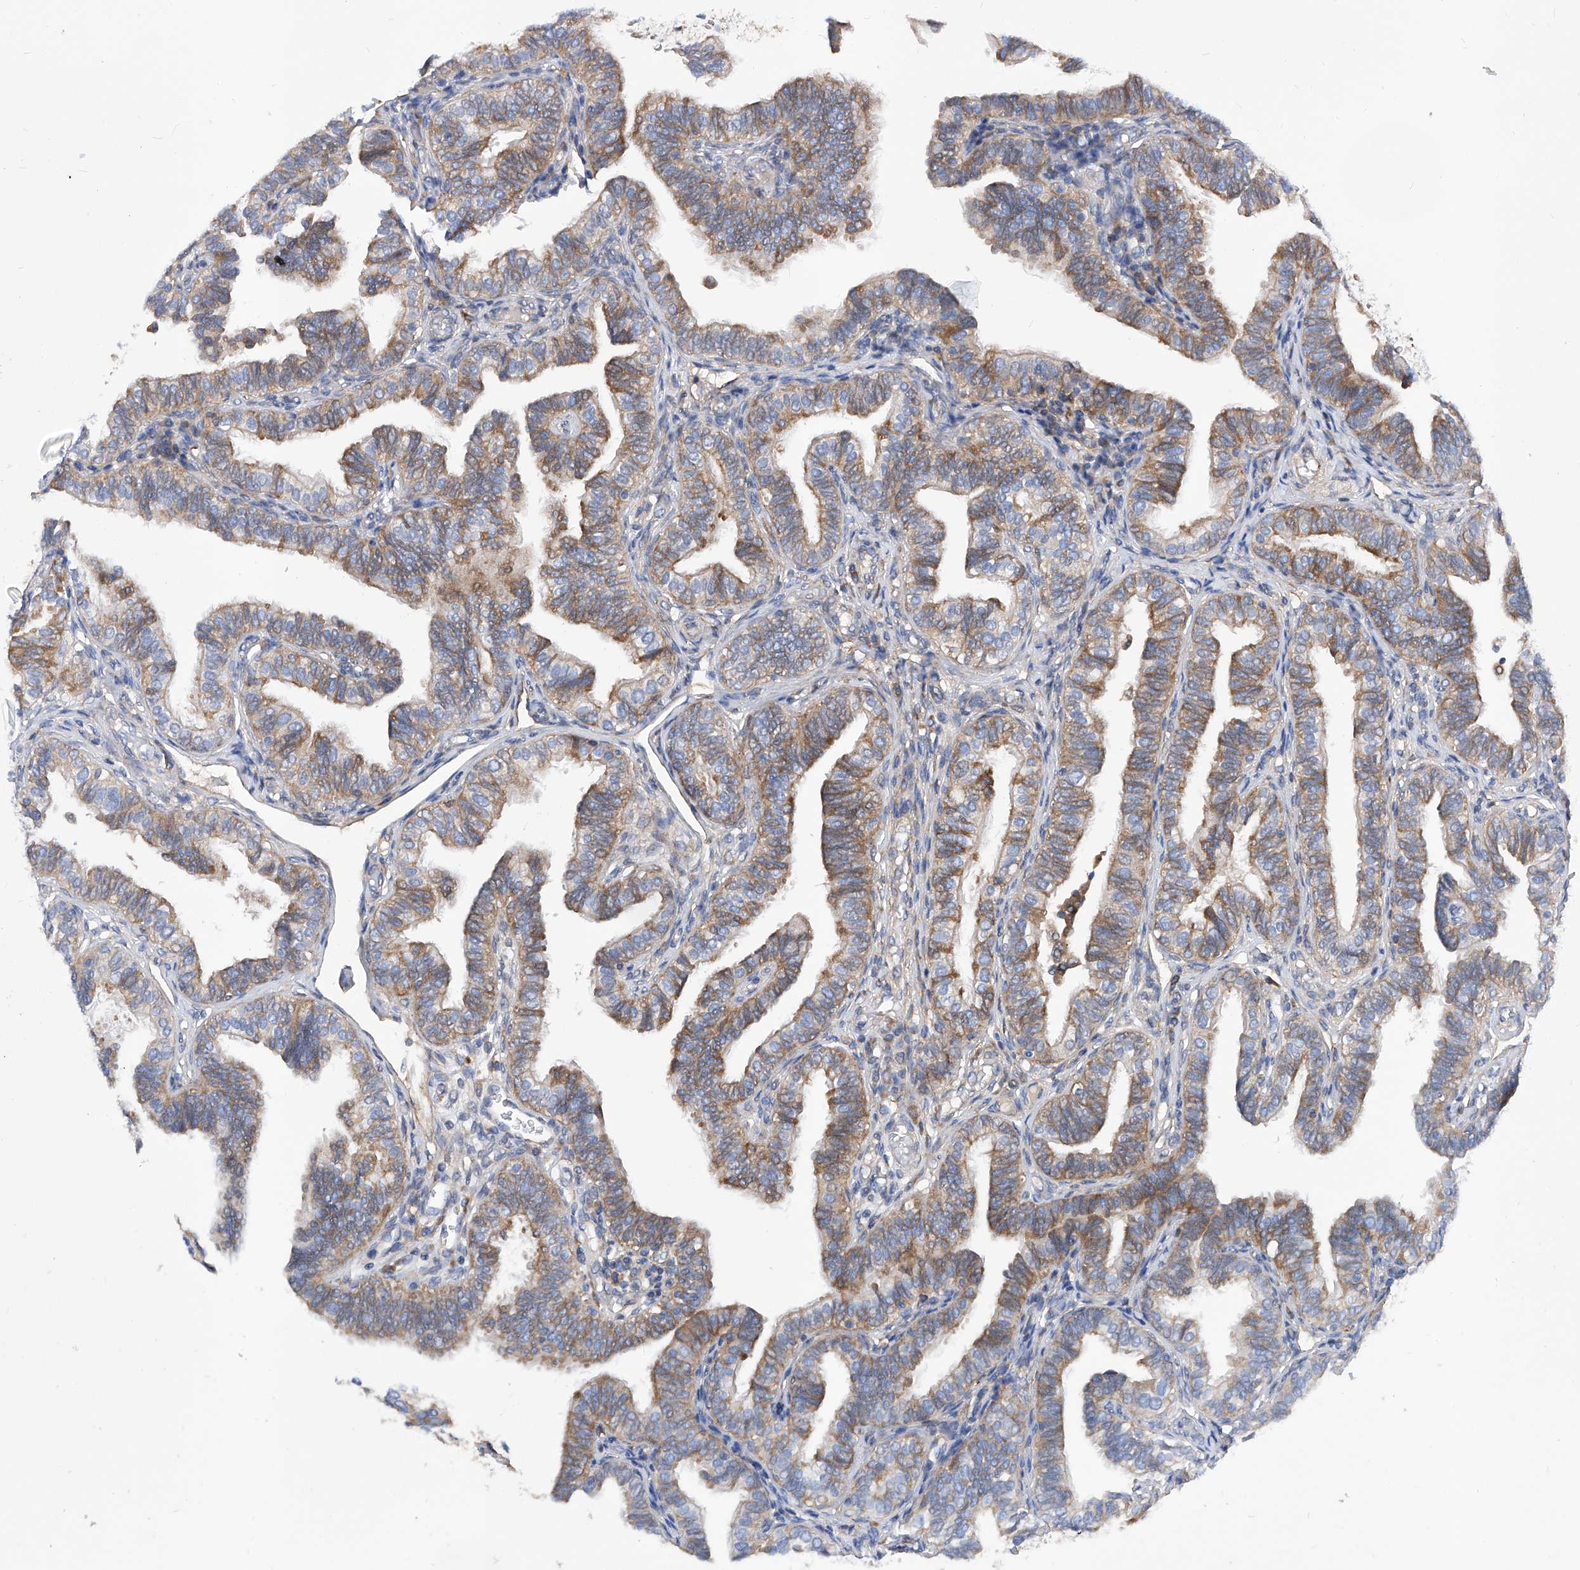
{"staining": {"intensity": "moderate", "quantity": ">75%", "location": "cytoplasmic/membranous"}, "tissue": "fallopian tube", "cell_type": "Glandular cells", "image_type": "normal", "snomed": [{"axis": "morphology", "description": "Normal tissue, NOS"}, {"axis": "topography", "description": "Fallopian tube"}], "caption": "A histopathology image of human fallopian tube stained for a protein shows moderate cytoplasmic/membranous brown staining in glandular cells. The staining was performed using DAB to visualize the protein expression in brown, while the nuclei were stained in blue with hematoxylin (Magnification: 20x).", "gene": "INPP5B", "patient": {"sex": "female", "age": 39}}